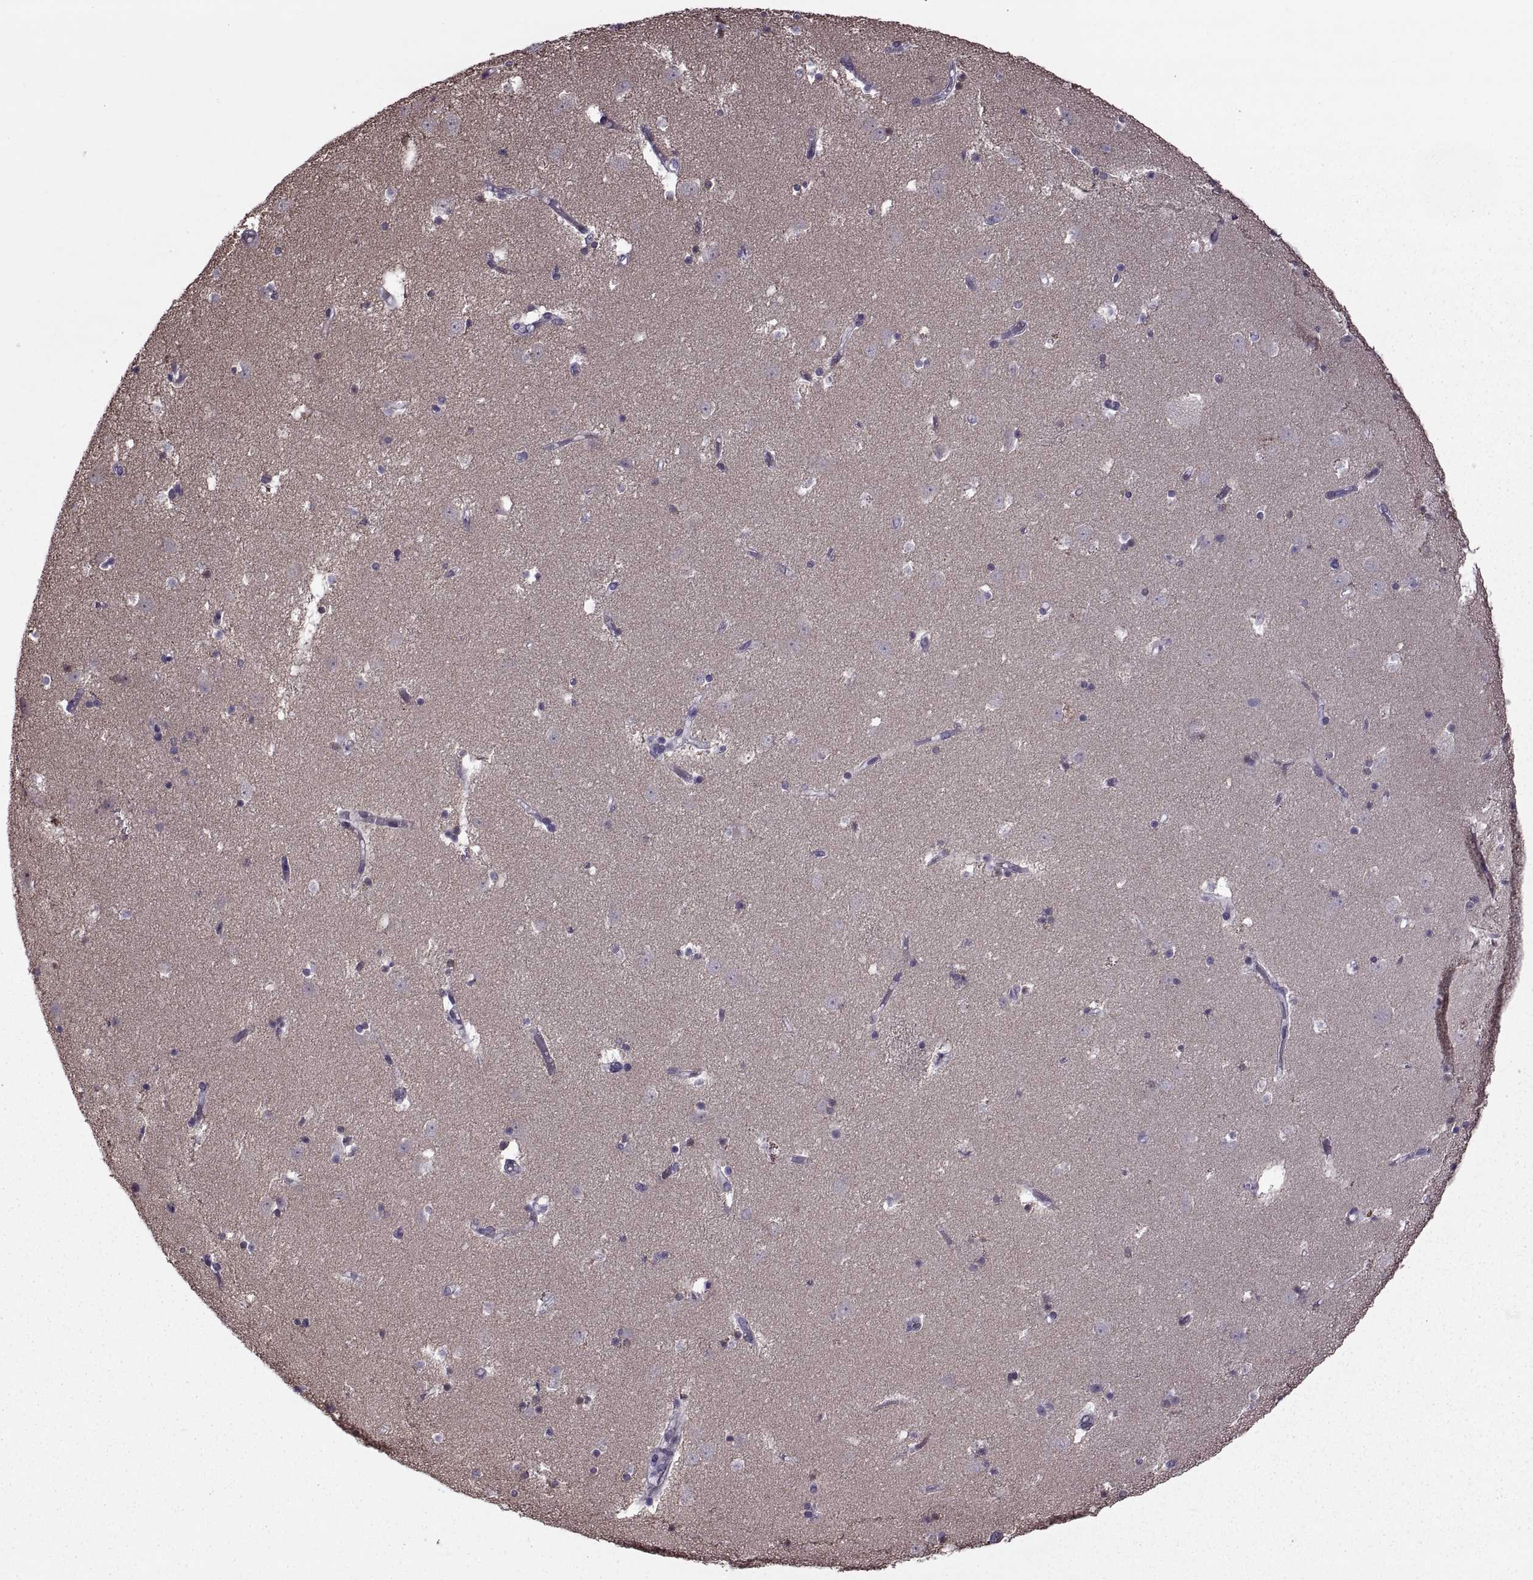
{"staining": {"intensity": "moderate", "quantity": "25%-75%", "location": "cytoplasmic/membranous,nuclear"}, "tissue": "caudate", "cell_type": "Glial cells", "image_type": "normal", "snomed": [{"axis": "morphology", "description": "Normal tissue, NOS"}, {"axis": "topography", "description": "Lateral ventricle wall"}], "caption": "Immunohistochemistry staining of benign caudate, which displays medium levels of moderate cytoplasmic/membranous,nuclear positivity in about 25%-75% of glial cells indicating moderate cytoplasmic/membranous,nuclear protein staining. The staining was performed using DAB (brown) for protein detection and nuclei were counterstained in hematoxylin (blue).", "gene": "ODF3", "patient": {"sex": "female", "age": 42}}